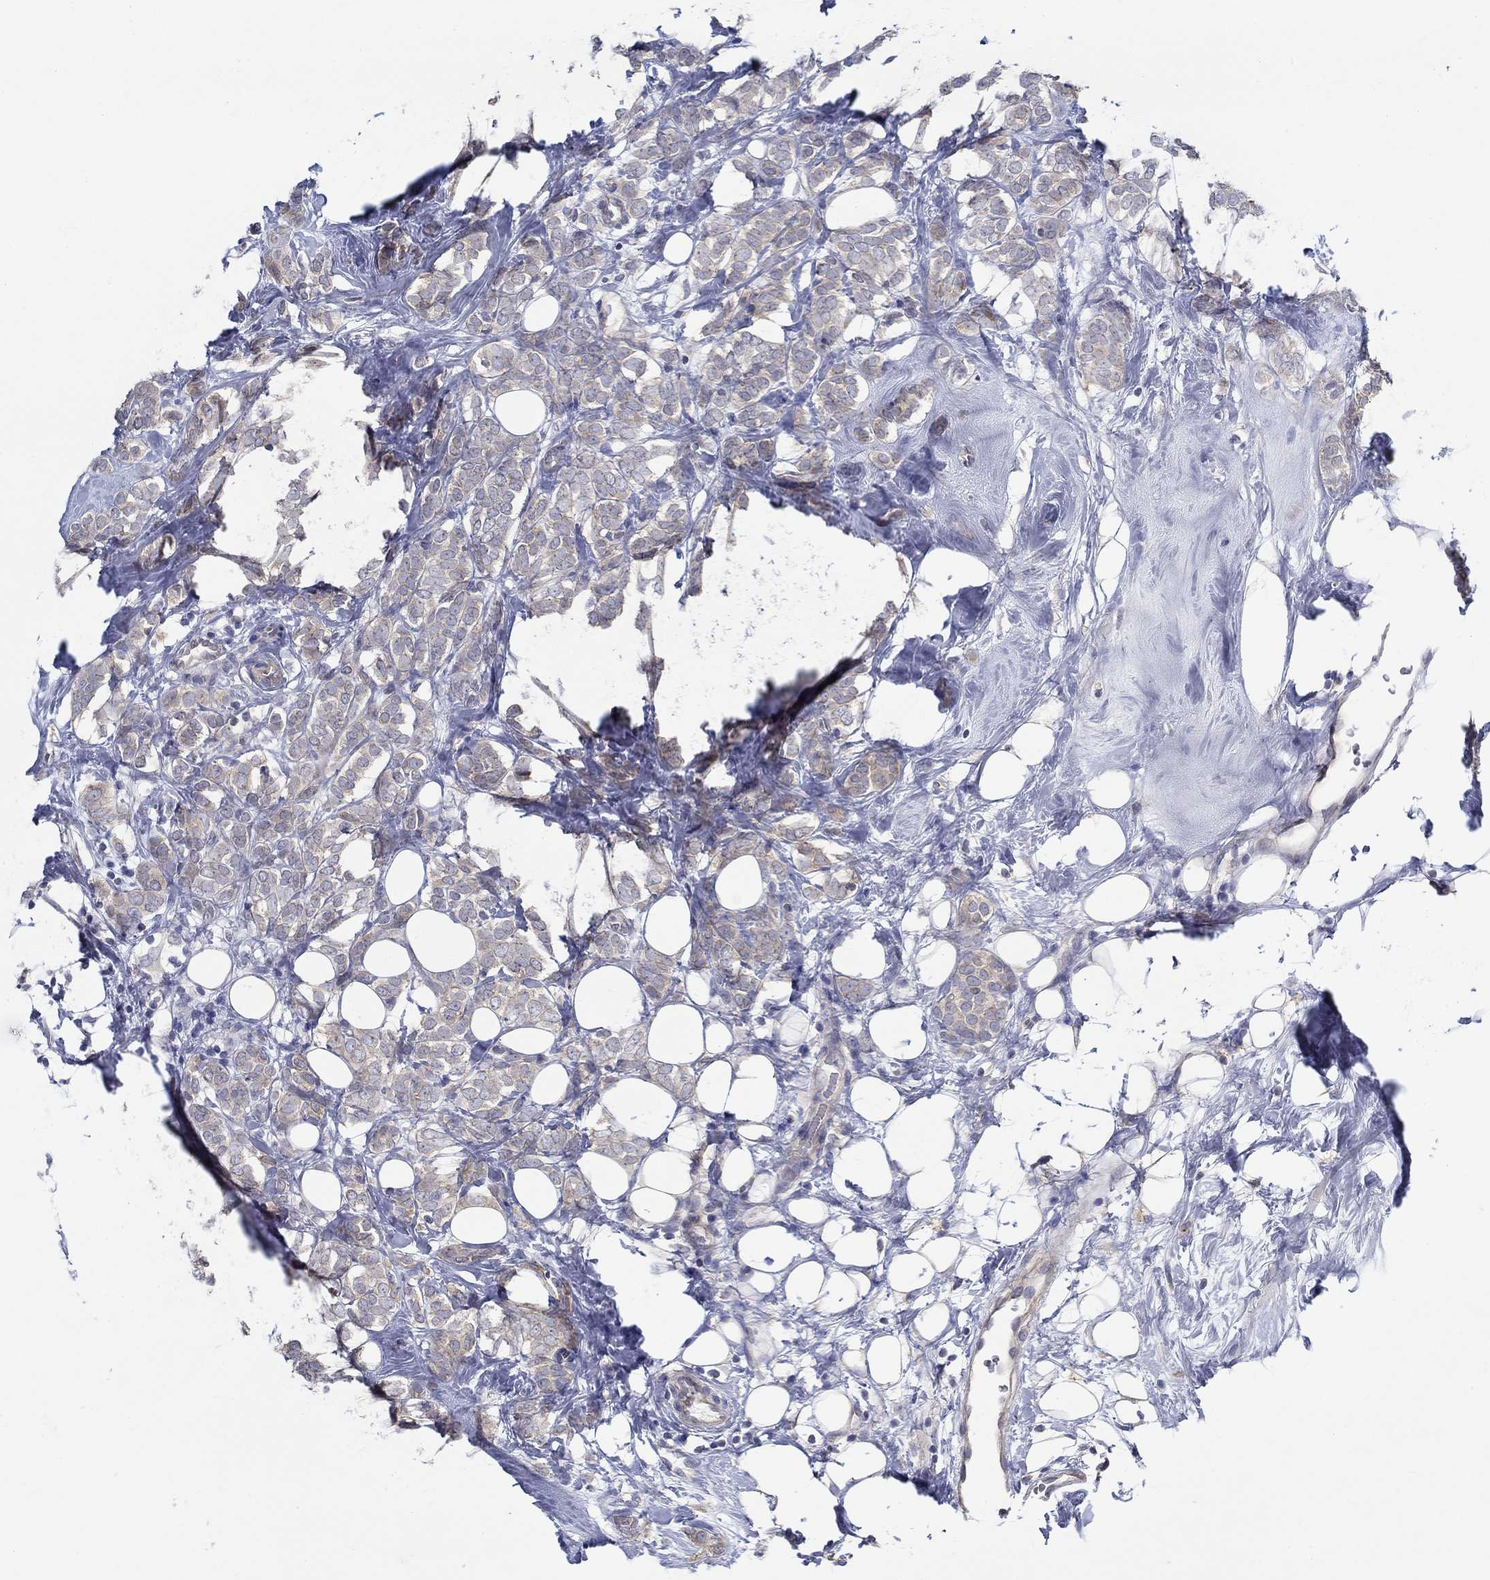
{"staining": {"intensity": "weak", "quantity": ">75%", "location": "cytoplasmic/membranous"}, "tissue": "breast cancer", "cell_type": "Tumor cells", "image_type": "cancer", "snomed": [{"axis": "morphology", "description": "Lobular carcinoma"}, {"axis": "topography", "description": "Breast"}], "caption": "Protein staining of breast cancer (lobular carcinoma) tissue exhibits weak cytoplasmic/membranous expression in about >75% of tumor cells. The staining was performed using DAB (3,3'-diaminobenzidine), with brown indicating positive protein expression. Nuclei are stained blue with hematoxylin.", "gene": "ERMP1", "patient": {"sex": "female", "age": 49}}